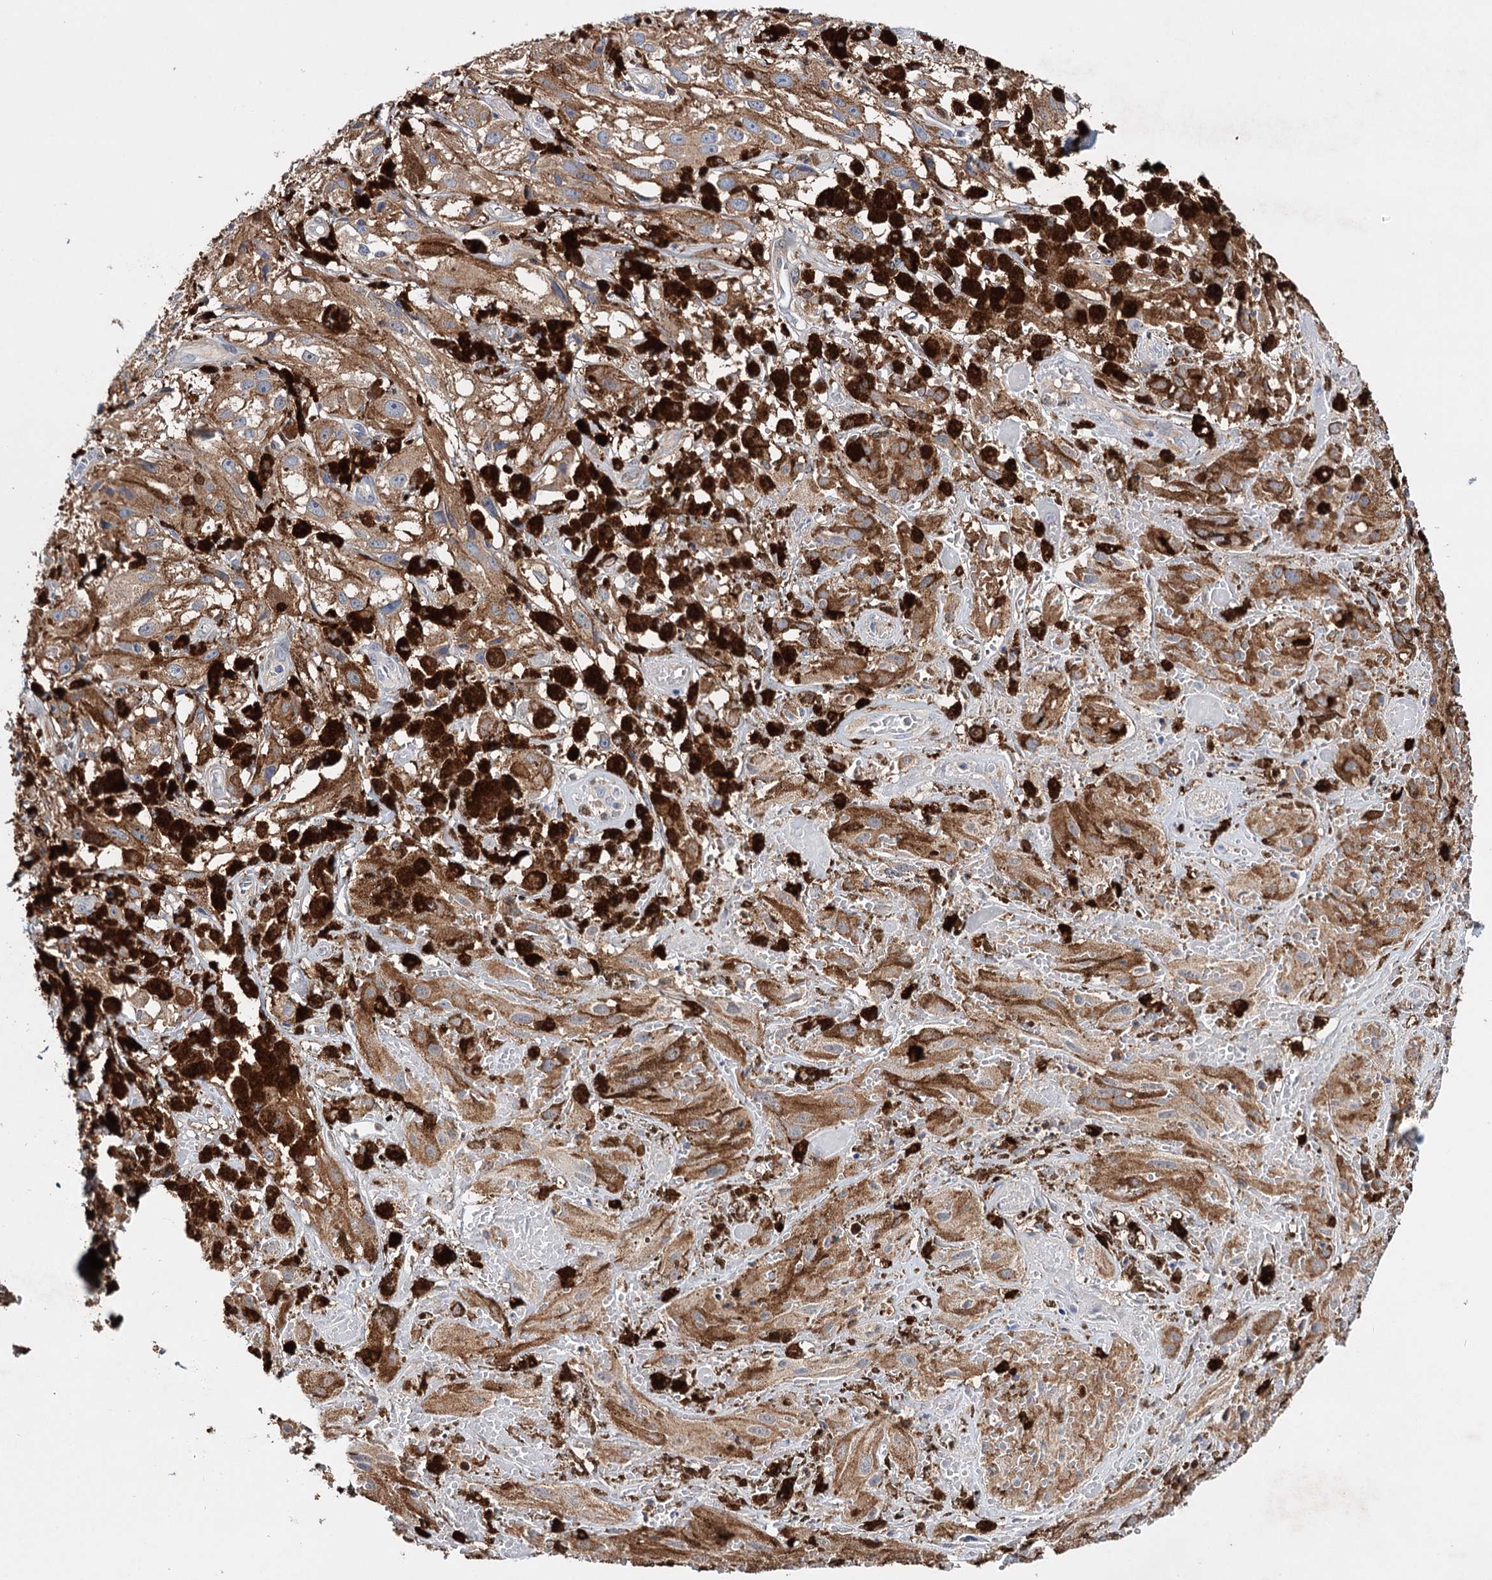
{"staining": {"intensity": "moderate", "quantity": ">75%", "location": "cytoplasmic/membranous"}, "tissue": "melanoma", "cell_type": "Tumor cells", "image_type": "cancer", "snomed": [{"axis": "morphology", "description": "Malignant melanoma, NOS"}, {"axis": "topography", "description": "Skin"}], "caption": "Protein staining of malignant melanoma tissue reveals moderate cytoplasmic/membranous expression in approximately >75% of tumor cells. The protein is shown in brown color, while the nuclei are stained blue.", "gene": "CFAP46", "patient": {"sex": "male", "age": 88}}